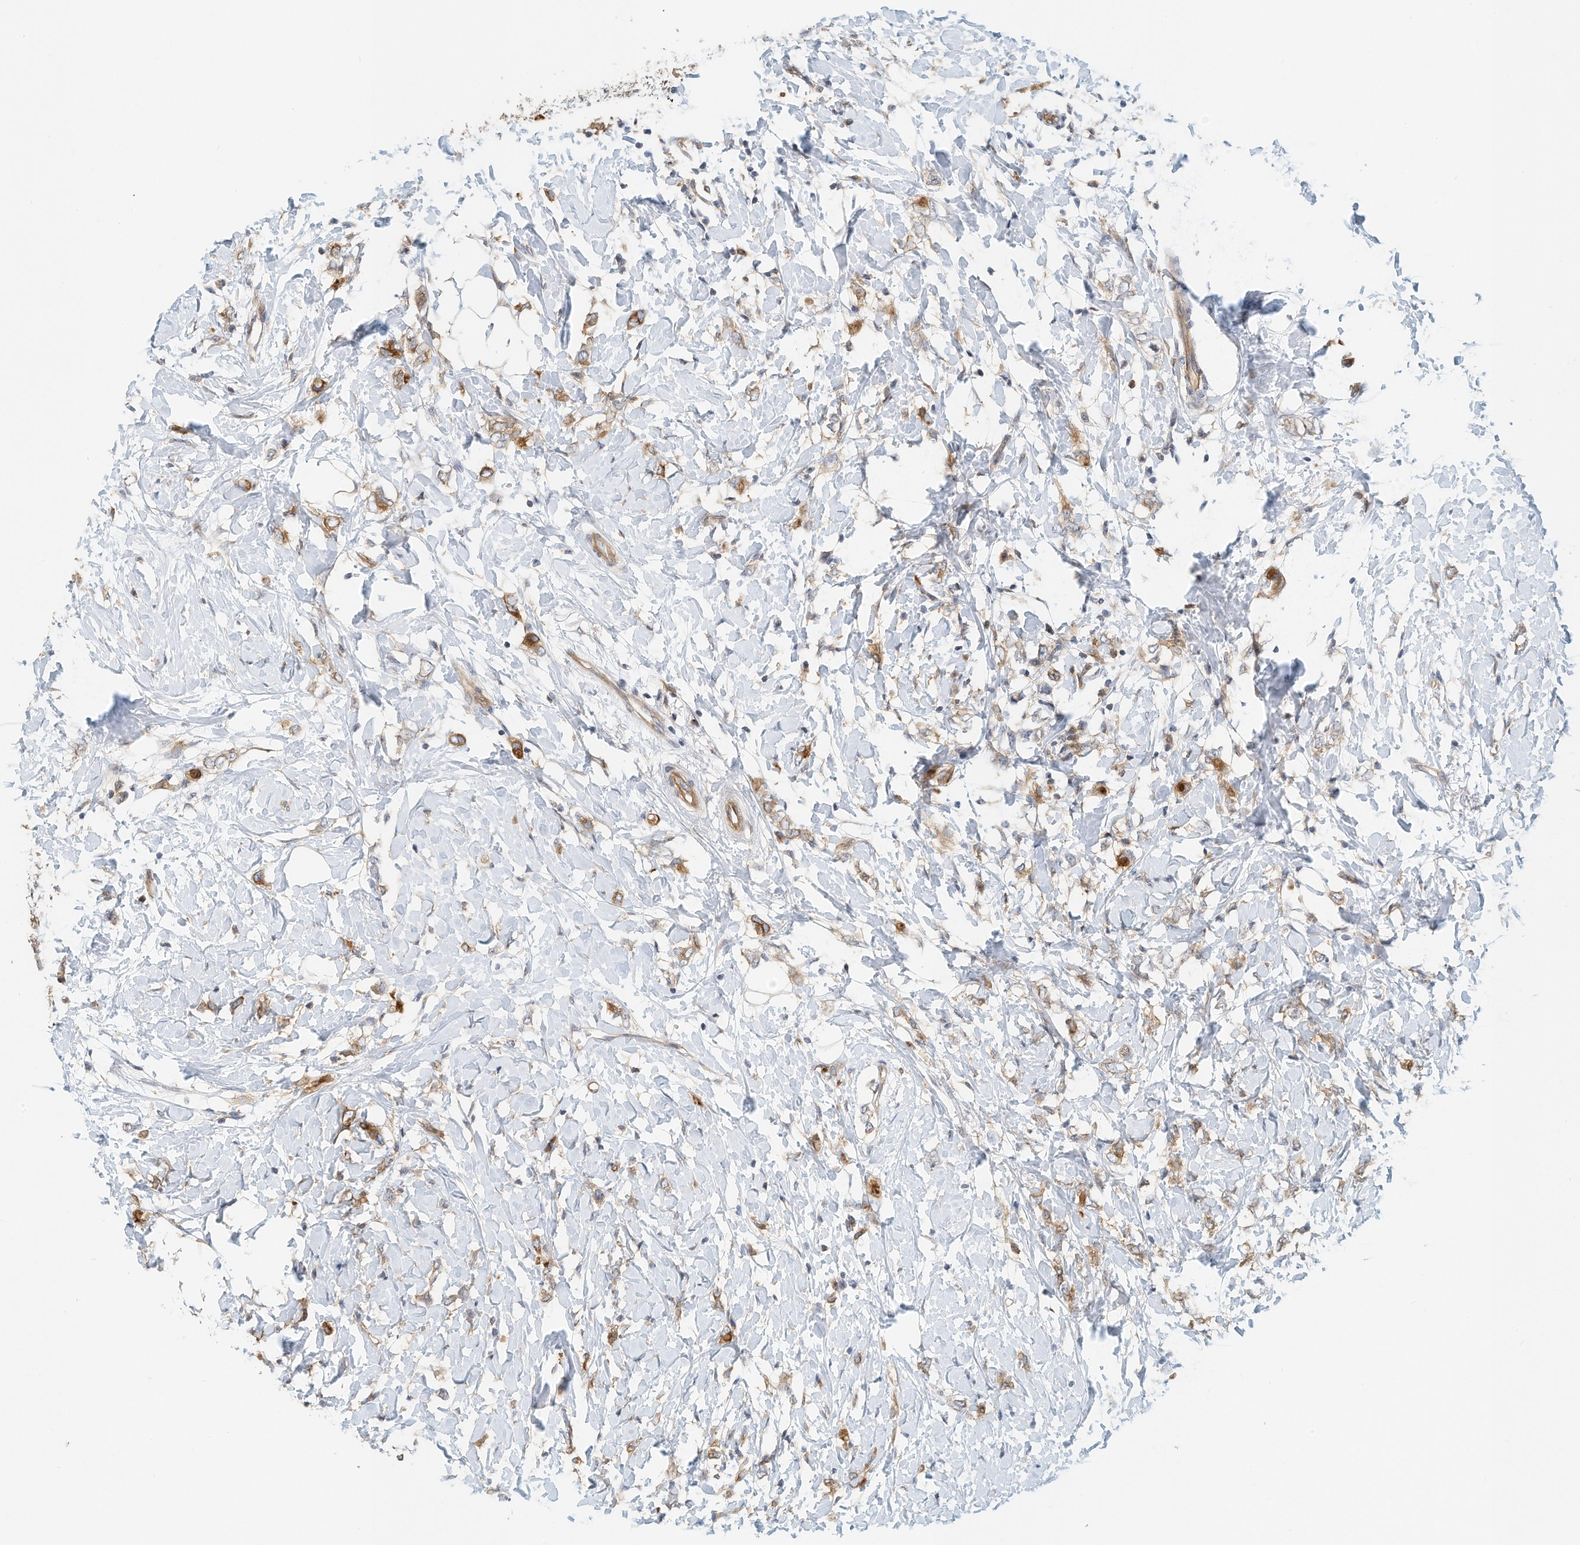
{"staining": {"intensity": "moderate", "quantity": "25%-75%", "location": "cytoplasmic/membranous"}, "tissue": "breast cancer", "cell_type": "Tumor cells", "image_type": "cancer", "snomed": [{"axis": "morphology", "description": "Normal tissue, NOS"}, {"axis": "morphology", "description": "Lobular carcinoma"}, {"axis": "topography", "description": "Breast"}], "caption": "This micrograph demonstrates breast lobular carcinoma stained with immunohistochemistry to label a protein in brown. The cytoplasmic/membranous of tumor cells show moderate positivity for the protein. Nuclei are counter-stained blue.", "gene": "MICAL1", "patient": {"sex": "female", "age": 47}}